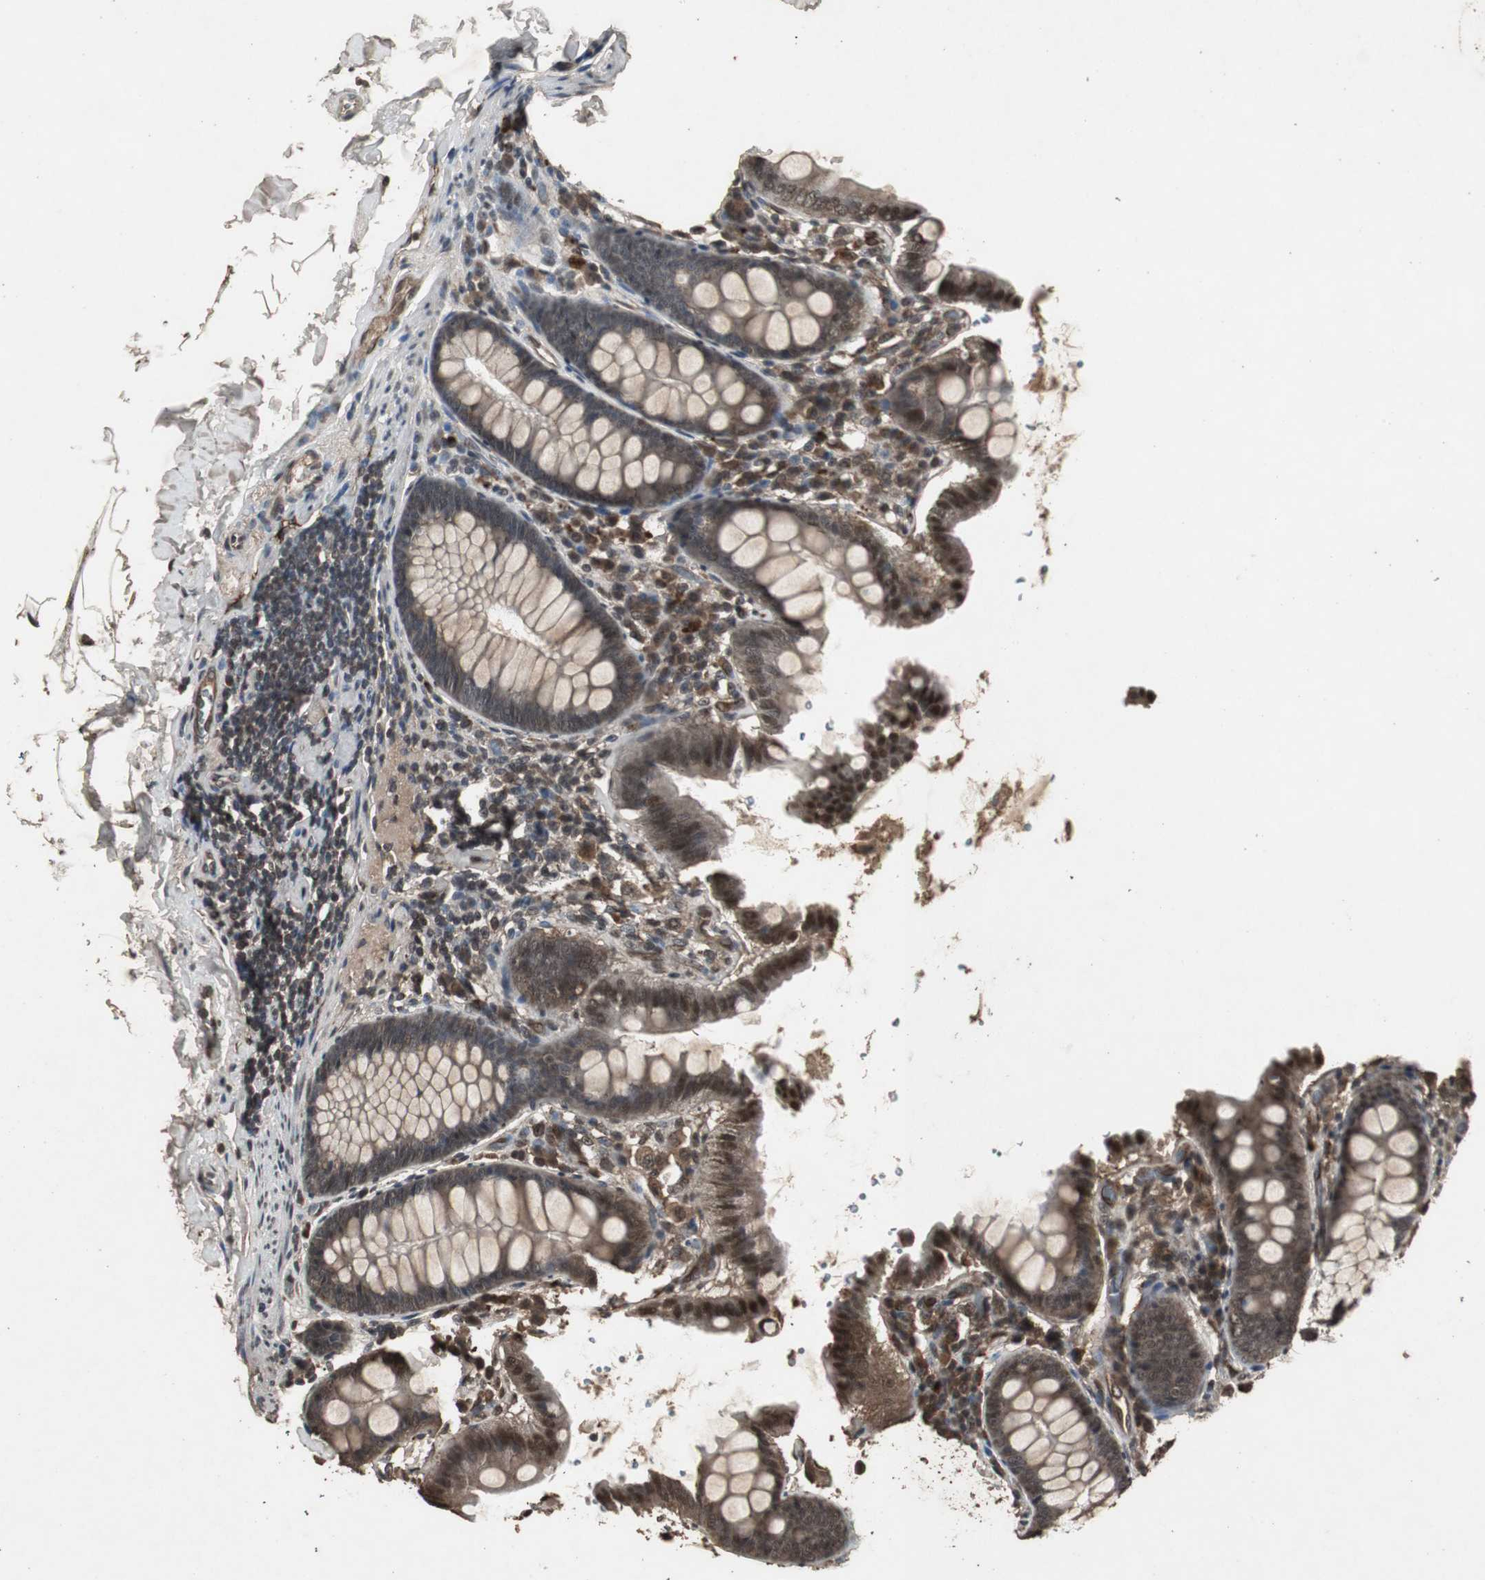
{"staining": {"intensity": "weak", "quantity": "25%-75%", "location": "cytoplasmic/membranous"}, "tissue": "colon", "cell_type": "Endothelial cells", "image_type": "normal", "snomed": [{"axis": "morphology", "description": "Normal tissue, NOS"}, {"axis": "topography", "description": "Colon"}], "caption": "The histopathology image shows staining of unremarkable colon, revealing weak cytoplasmic/membranous protein positivity (brown color) within endothelial cells. Nuclei are stained in blue.", "gene": "EMX1", "patient": {"sex": "female", "age": 61}}